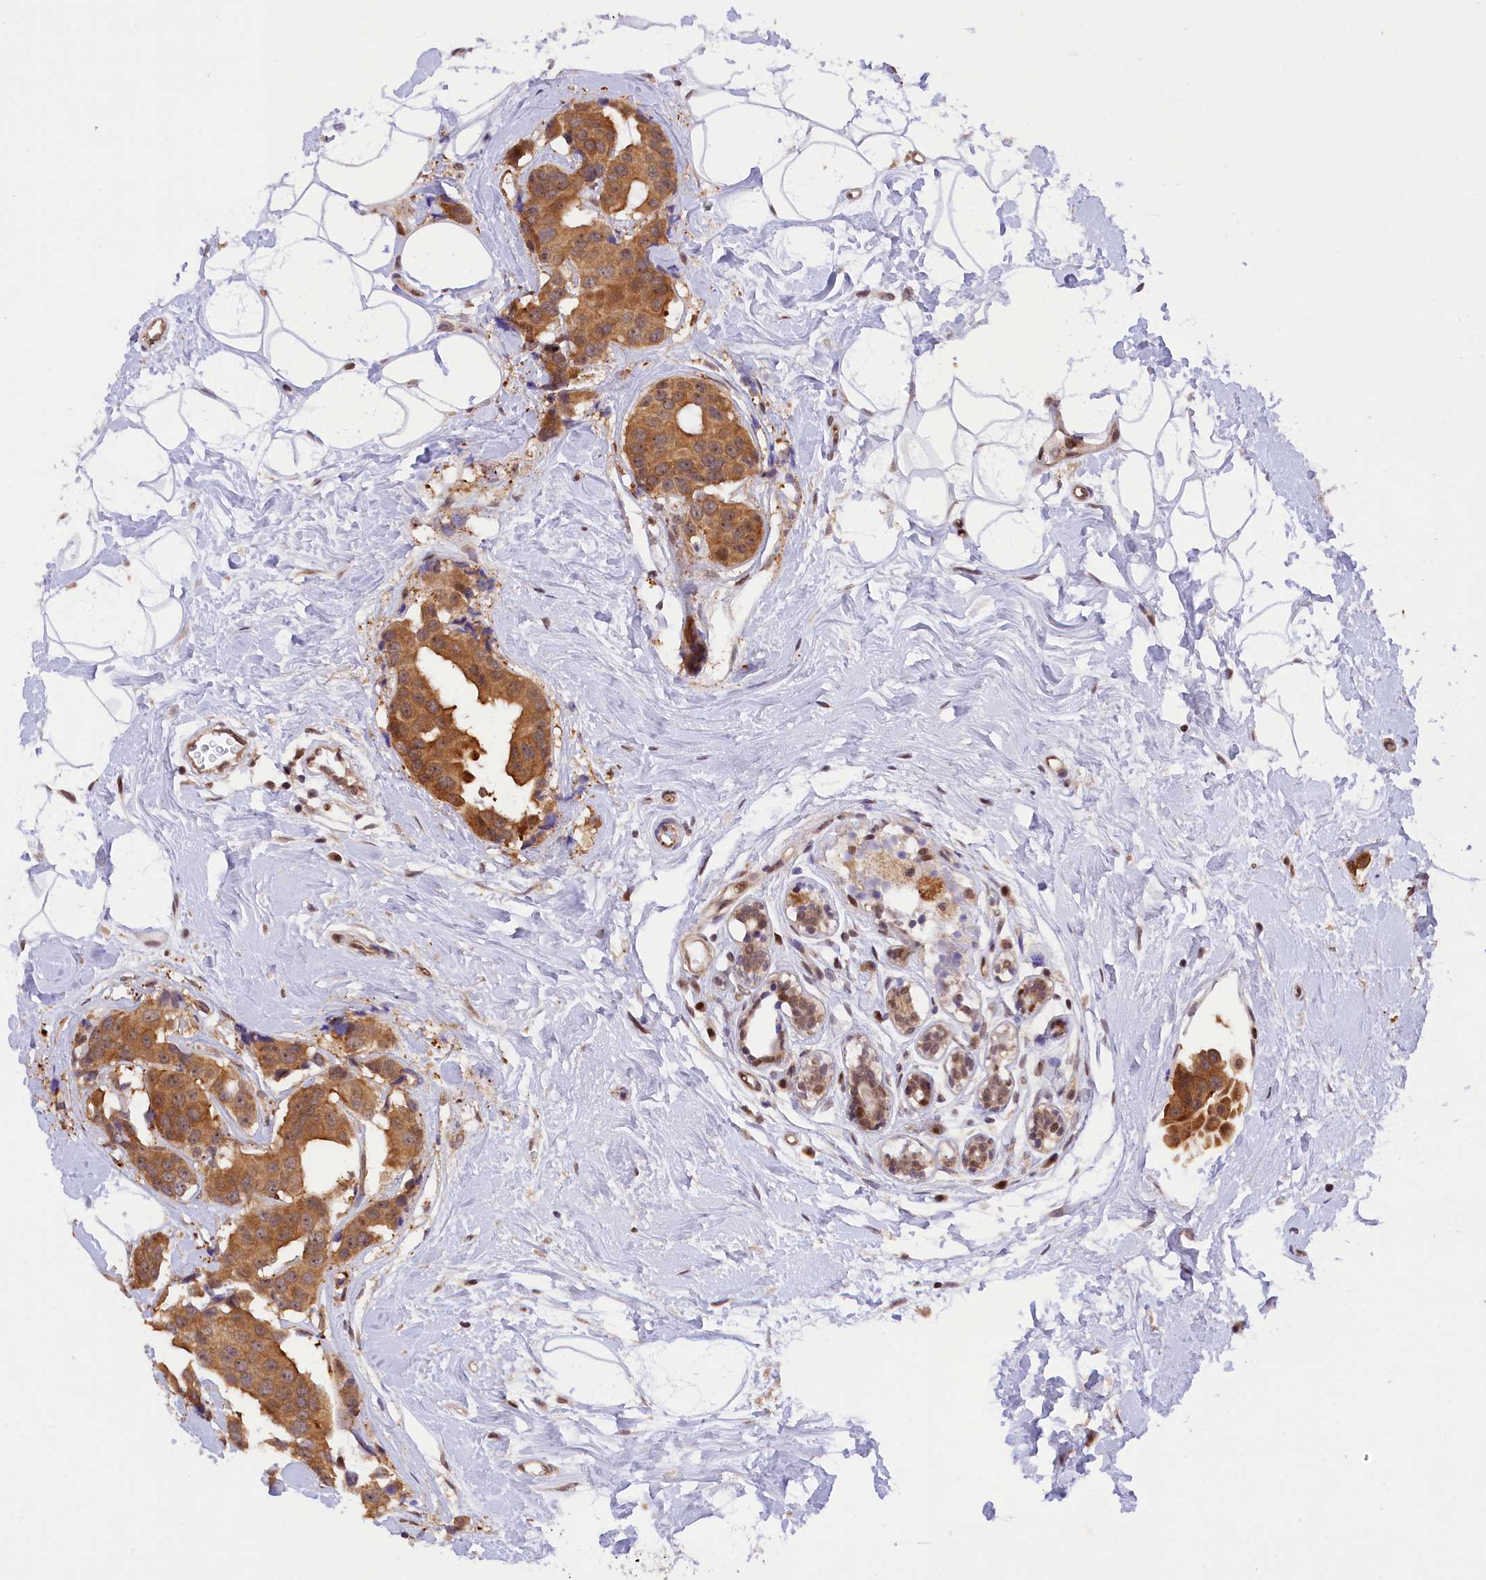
{"staining": {"intensity": "strong", "quantity": ">75%", "location": "cytoplasmic/membranous,nuclear"}, "tissue": "breast cancer", "cell_type": "Tumor cells", "image_type": "cancer", "snomed": [{"axis": "morphology", "description": "Normal tissue, NOS"}, {"axis": "morphology", "description": "Duct carcinoma"}, {"axis": "topography", "description": "Breast"}], "caption": "Brown immunohistochemical staining in human breast cancer (infiltrating ductal carcinoma) displays strong cytoplasmic/membranous and nuclear expression in approximately >75% of tumor cells.", "gene": "SAMD4A", "patient": {"sex": "female", "age": 39}}